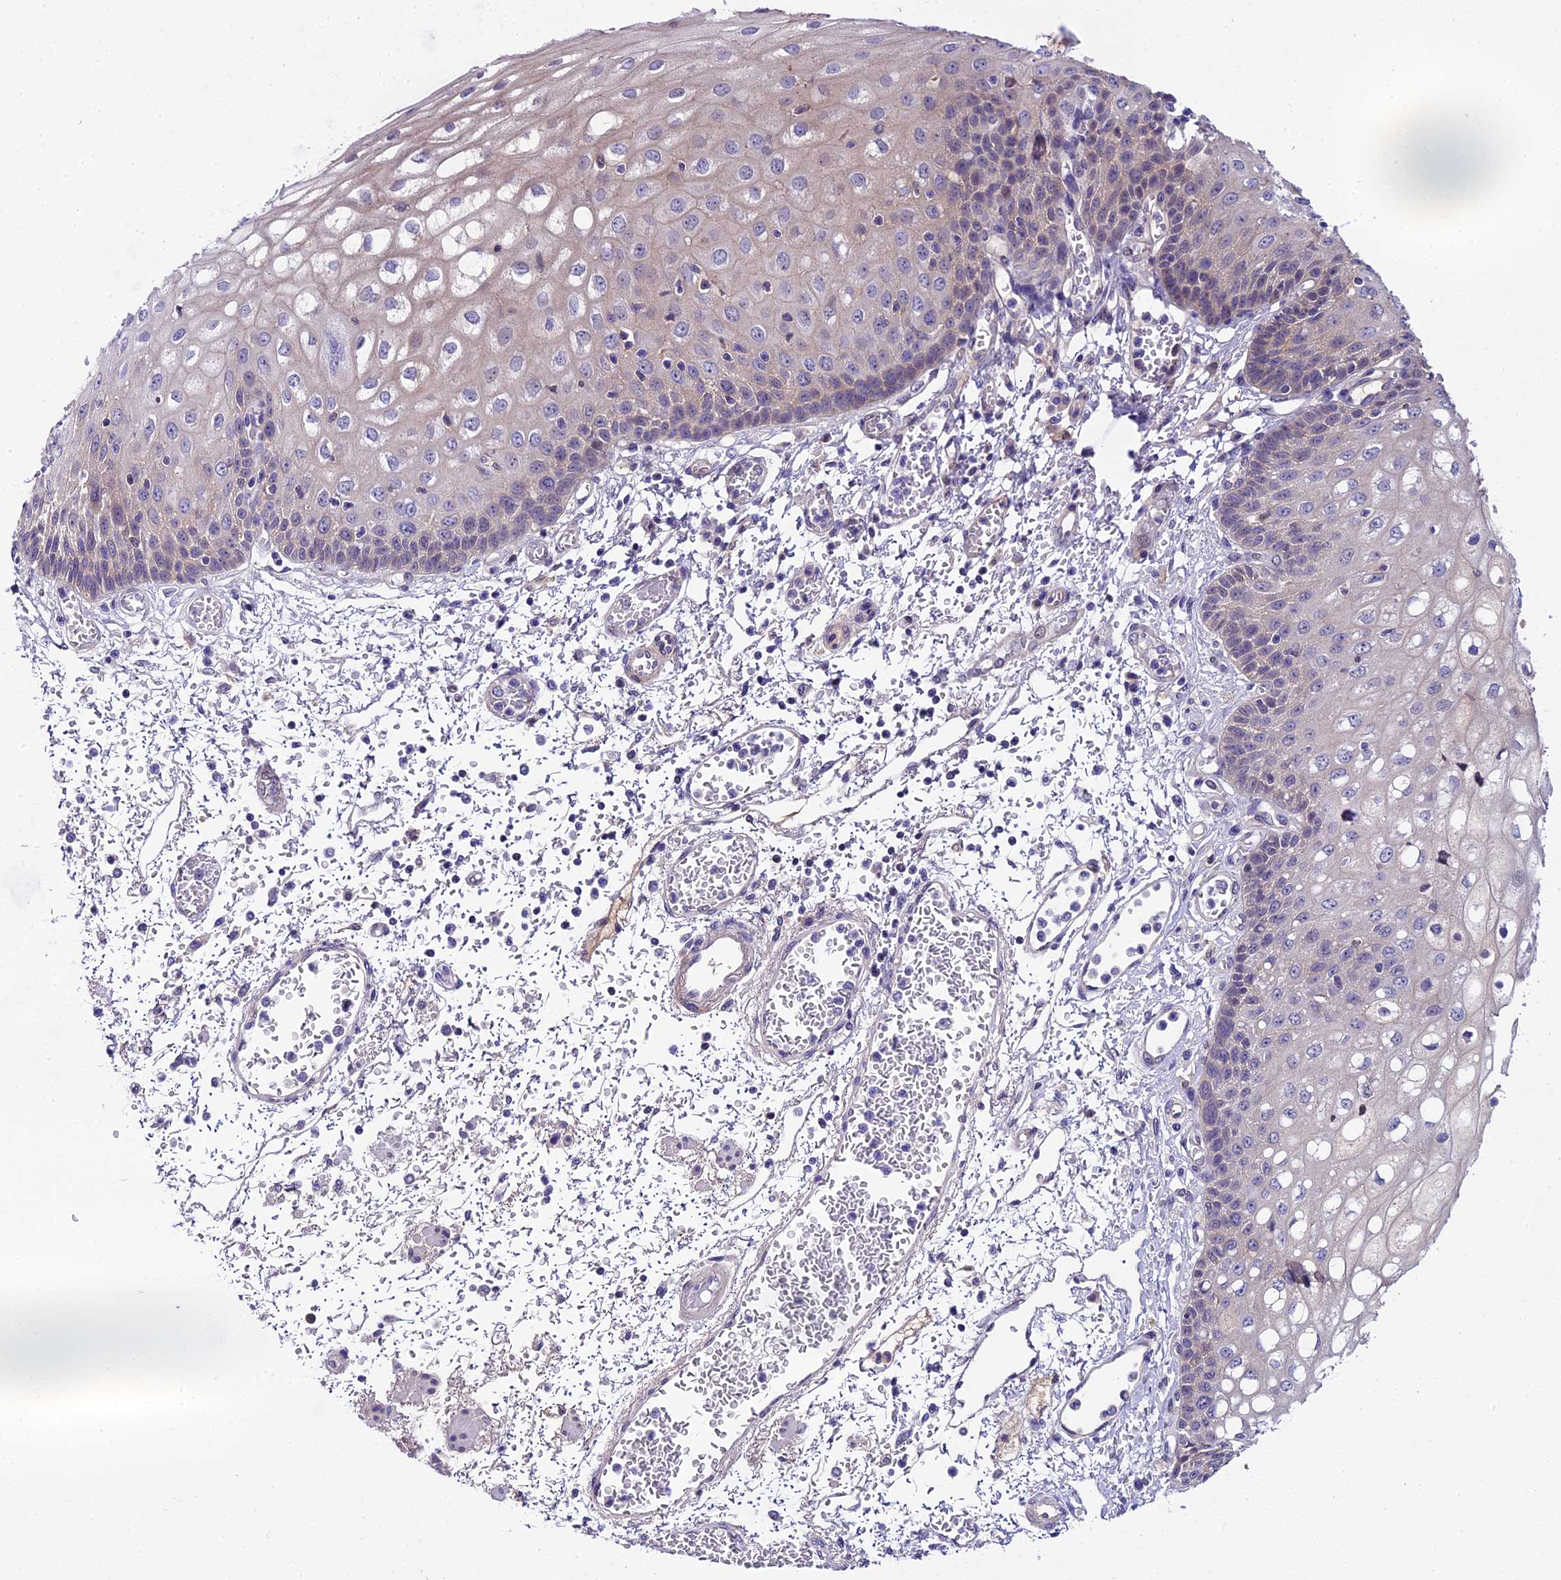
{"staining": {"intensity": "weak", "quantity": "<25%", "location": "cytoplasmic/membranous"}, "tissue": "esophagus", "cell_type": "Squamous epithelial cells", "image_type": "normal", "snomed": [{"axis": "morphology", "description": "Normal tissue, NOS"}, {"axis": "topography", "description": "Esophagus"}], "caption": "An immunohistochemistry (IHC) histopathology image of normal esophagus is shown. There is no staining in squamous epithelial cells of esophagus.", "gene": "ENKD1", "patient": {"sex": "male", "age": 81}}